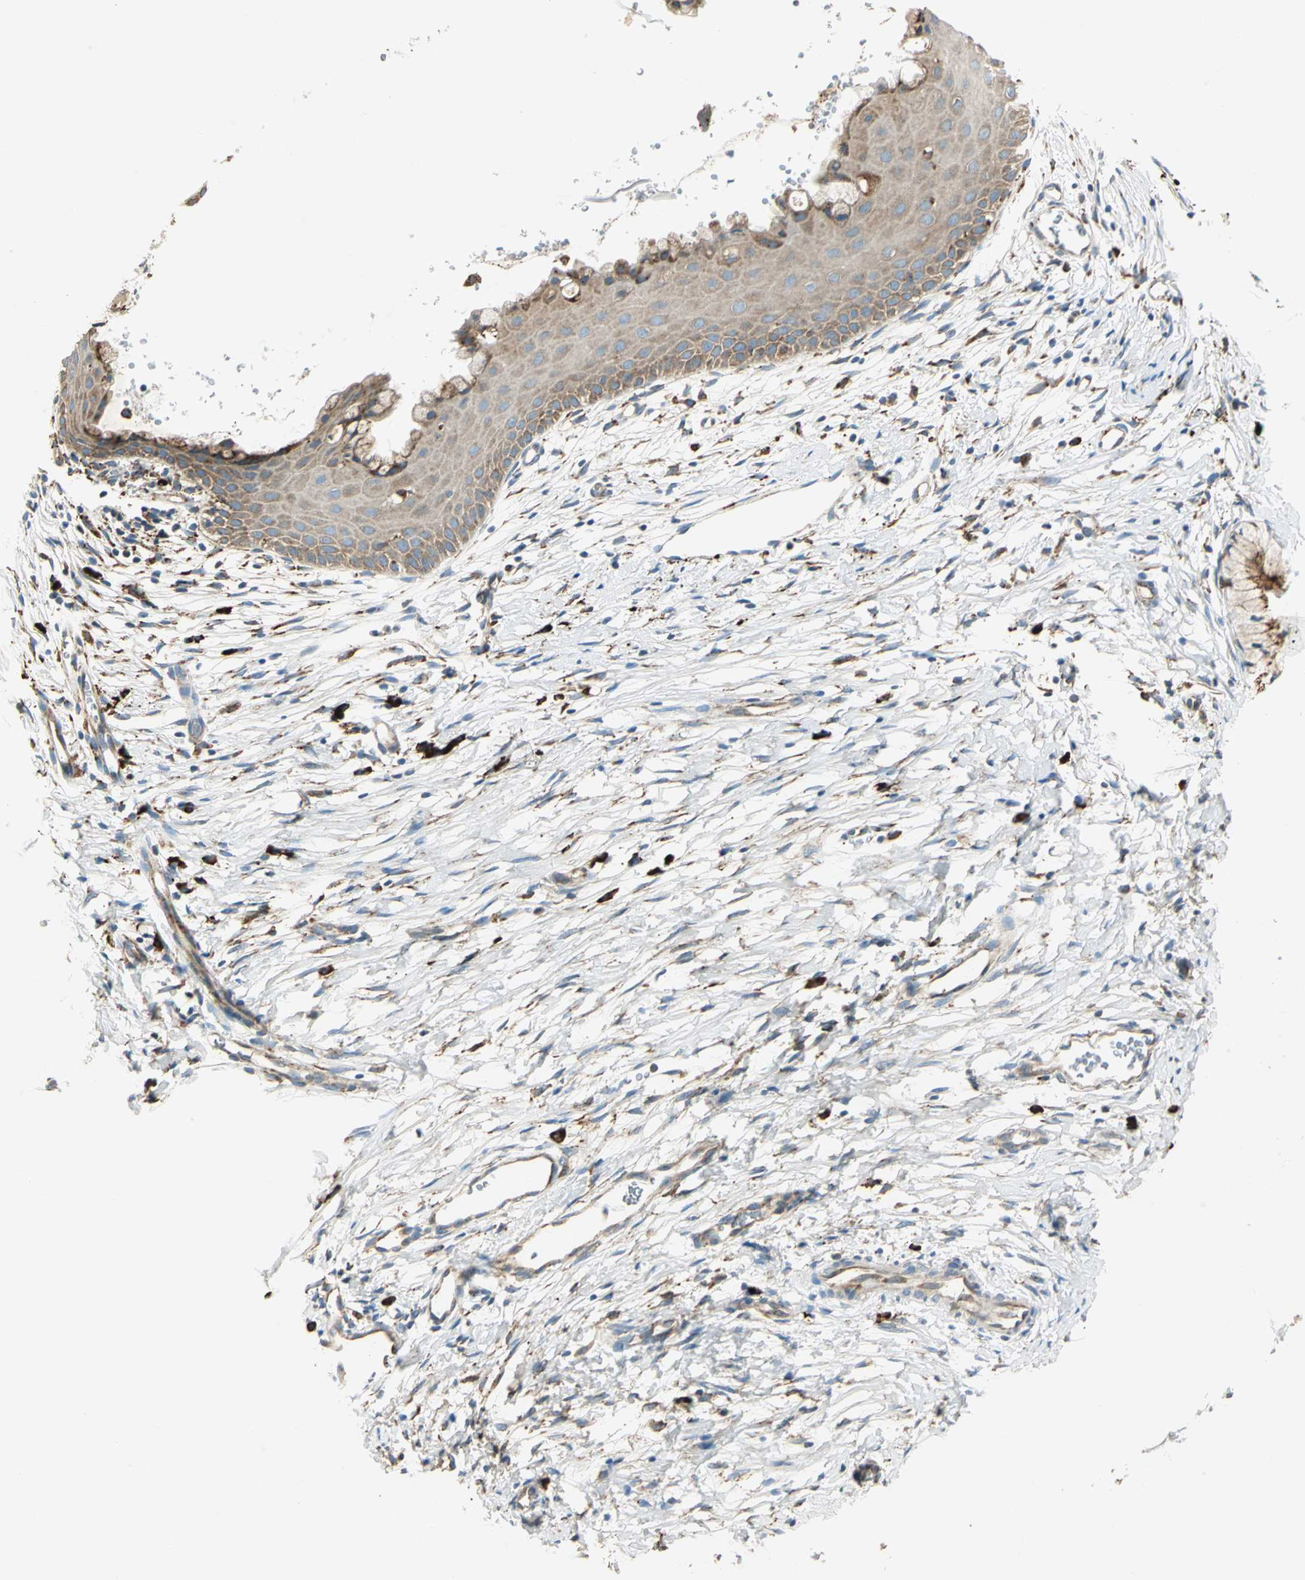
{"staining": {"intensity": "weak", "quantity": "25%-75%", "location": "cytoplasmic/membranous"}, "tissue": "cervix", "cell_type": "Glandular cells", "image_type": "normal", "snomed": [{"axis": "morphology", "description": "Normal tissue, NOS"}, {"axis": "topography", "description": "Cervix"}], "caption": "Approximately 25%-75% of glandular cells in unremarkable cervix demonstrate weak cytoplasmic/membranous protein positivity as visualized by brown immunohistochemical staining.", "gene": "PDIA4", "patient": {"sex": "female", "age": 39}}